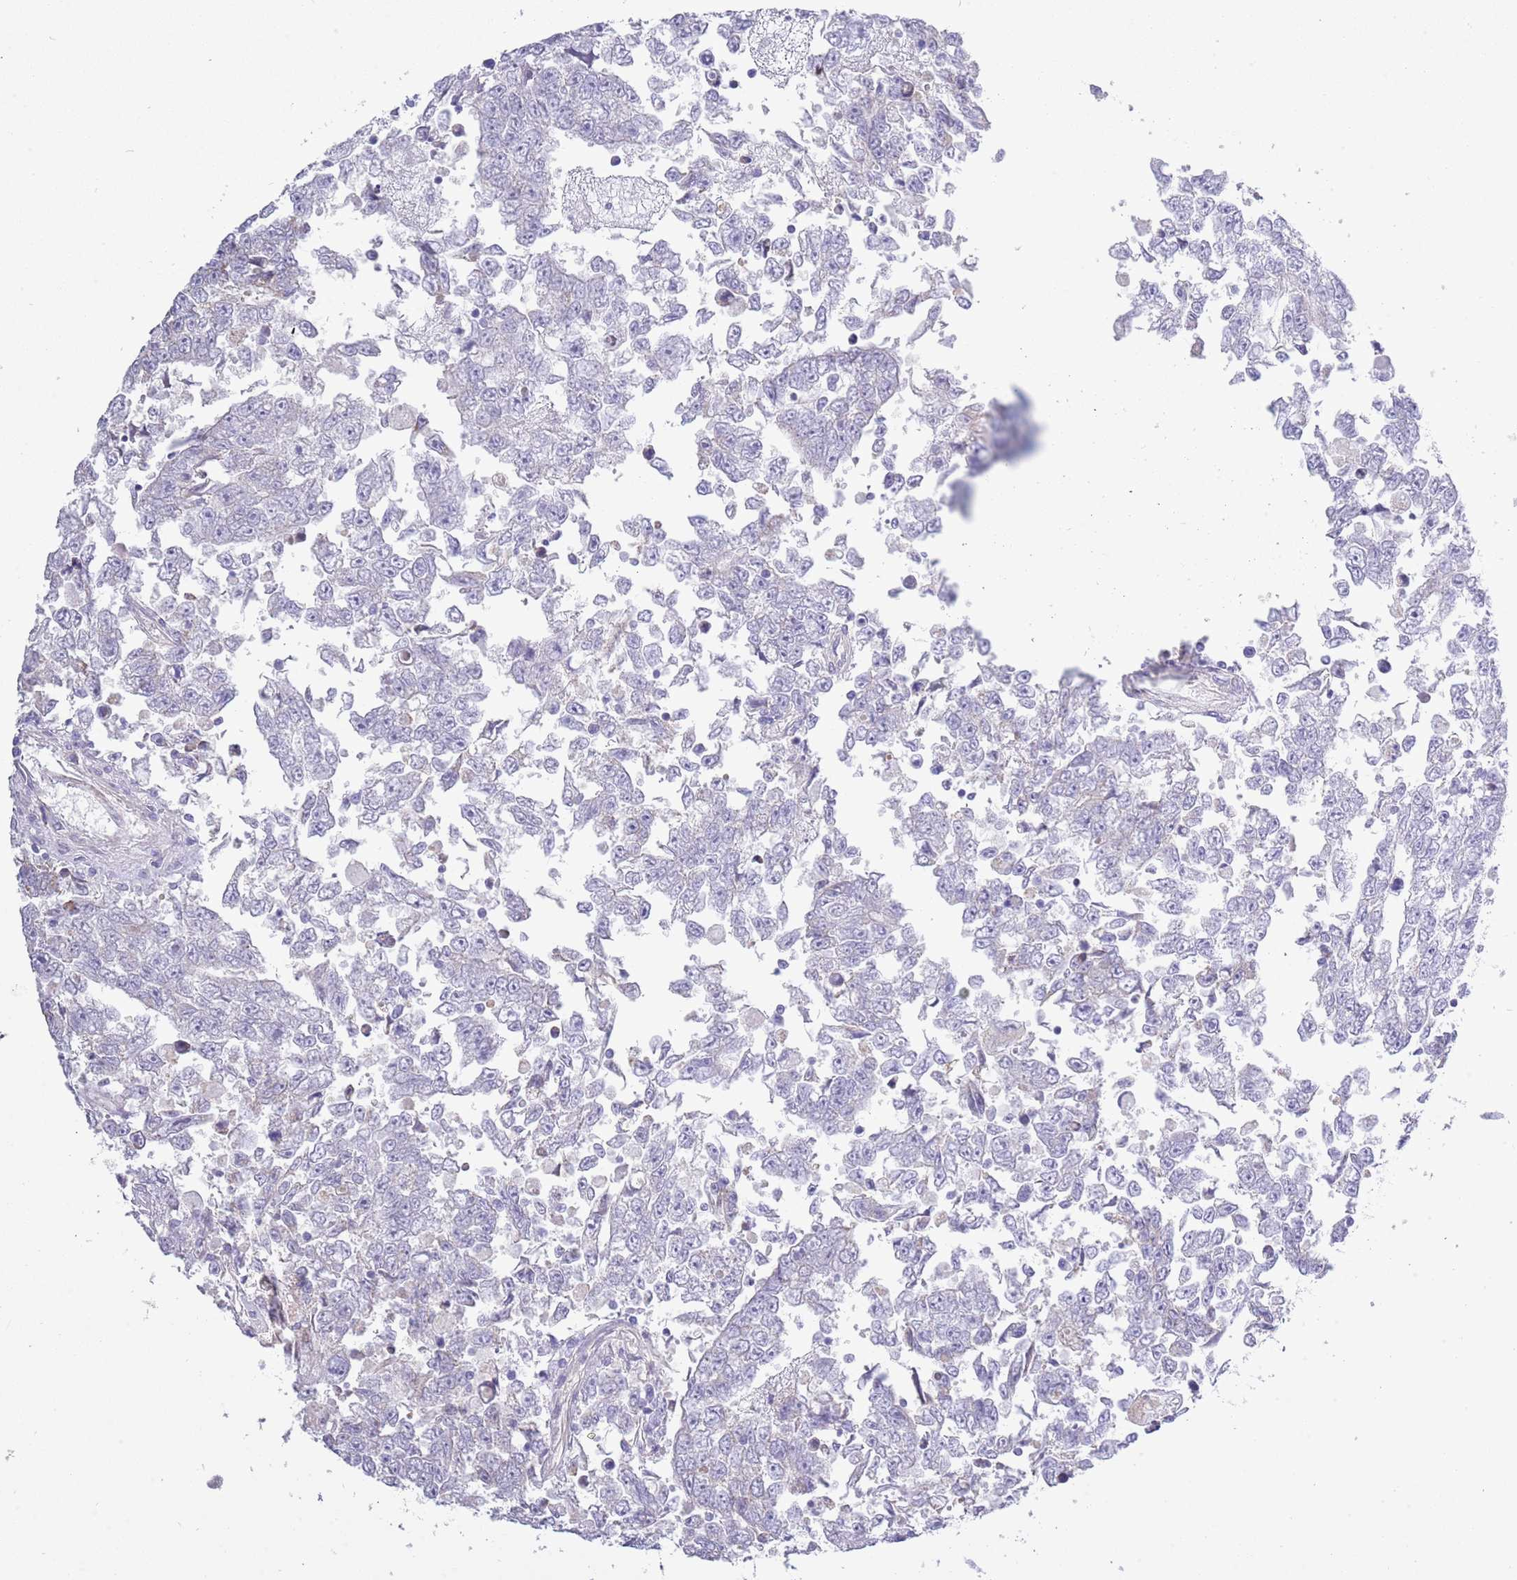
{"staining": {"intensity": "negative", "quantity": "none", "location": "none"}, "tissue": "testis cancer", "cell_type": "Tumor cells", "image_type": "cancer", "snomed": [{"axis": "morphology", "description": "Carcinoma, Embryonal, NOS"}, {"axis": "topography", "description": "Testis"}], "caption": "This is an IHC micrograph of human testis cancer. There is no positivity in tumor cells.", "gene": "ACR", "patient": {"sex": "male", "age": 25}}